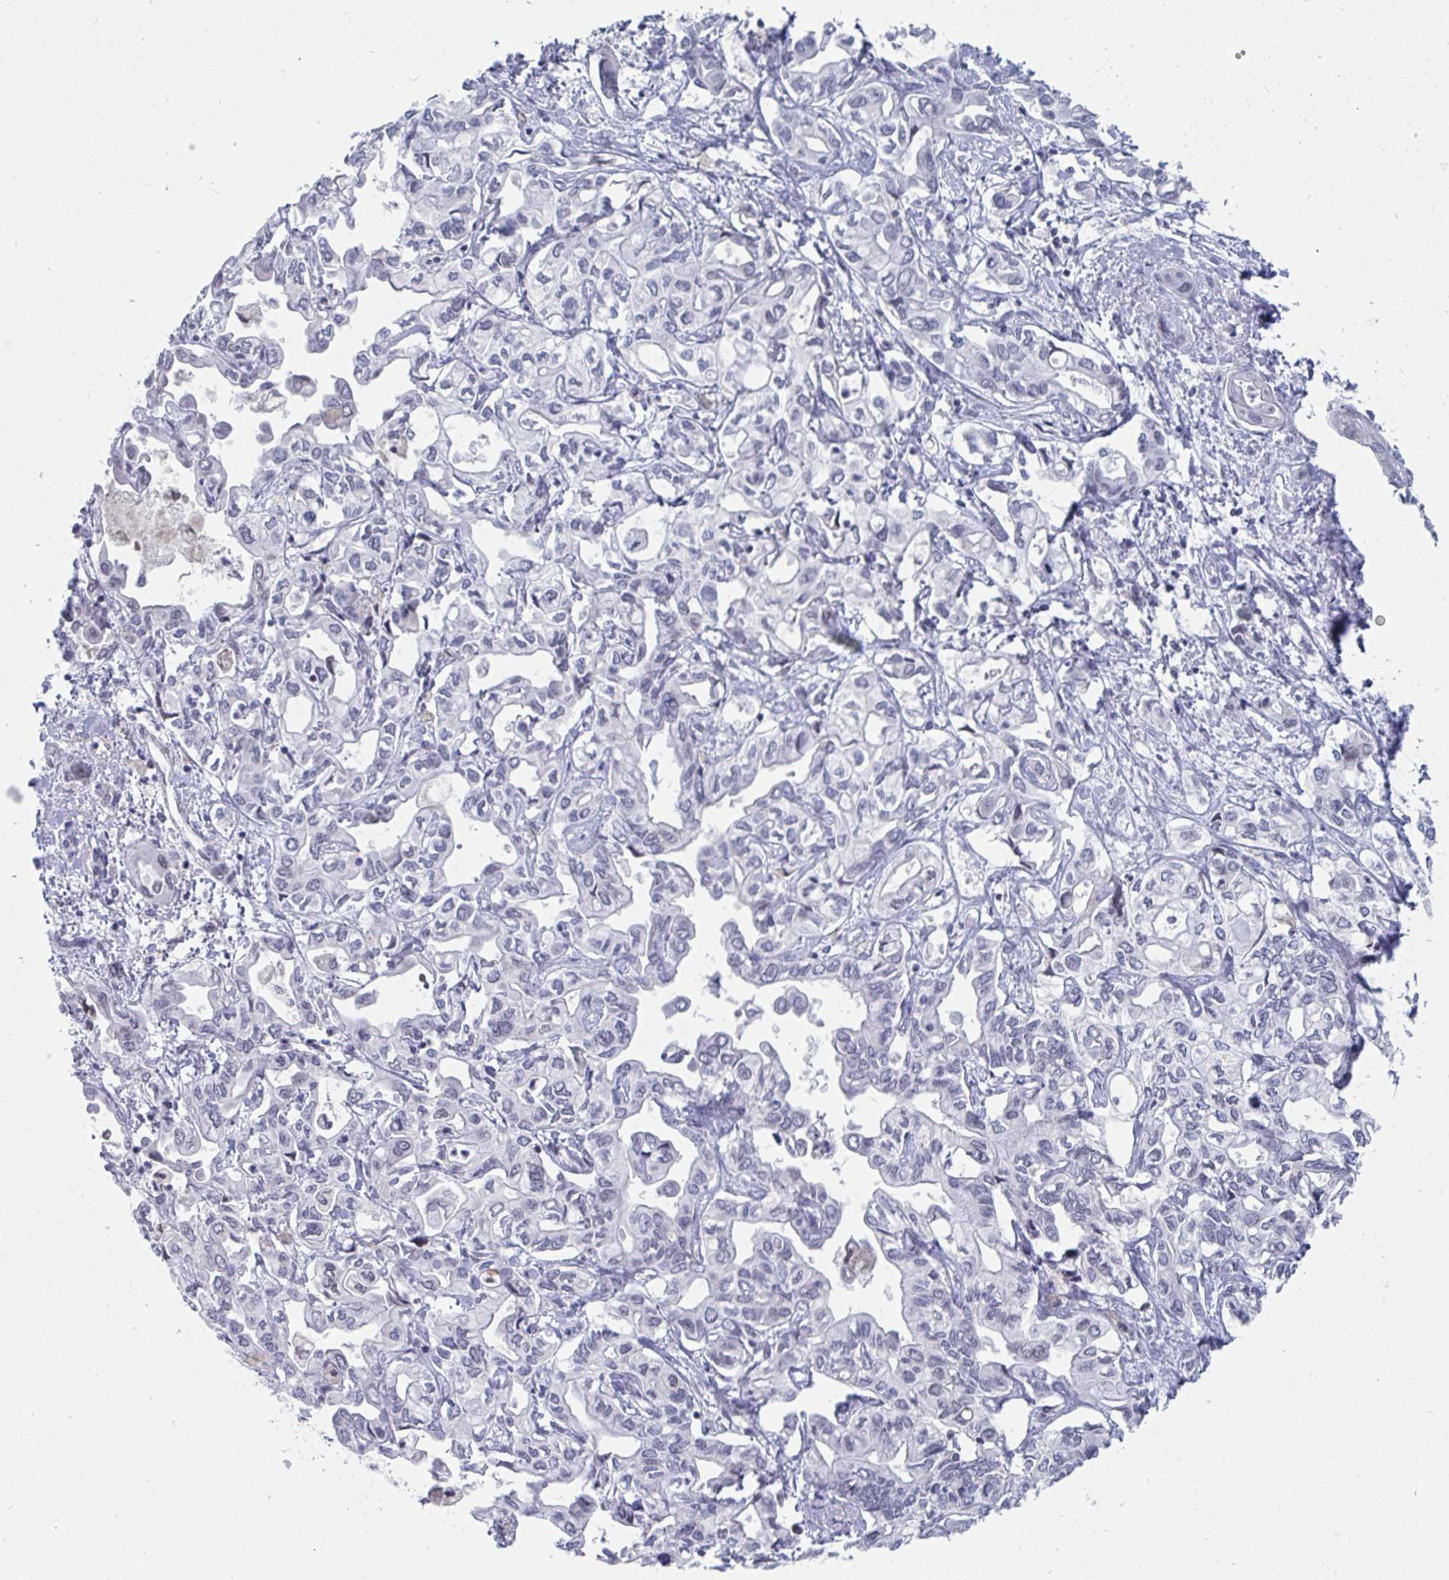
{"staining": {"intensity": "negative", "quantity": "none", "location": "none"}, "tissue": "liver cancer", "cell_type": "Tumor cells", "image_type": "cancer", "snomed": [{"axis": "morphology", "description": "Cholangiocarcinoma"}, {"axis": "topography", "description": "Liver"}], "caption": "This photomicrograph is of liver cholangiocarcinoma stained with immunohistochemistry (IHC) to label a protein in brown with the nuclei are counter-stained blue. There is no staining in tumor cells.", "gene": "TRIP12", "patient": {"sex": "female", "age": 64}}